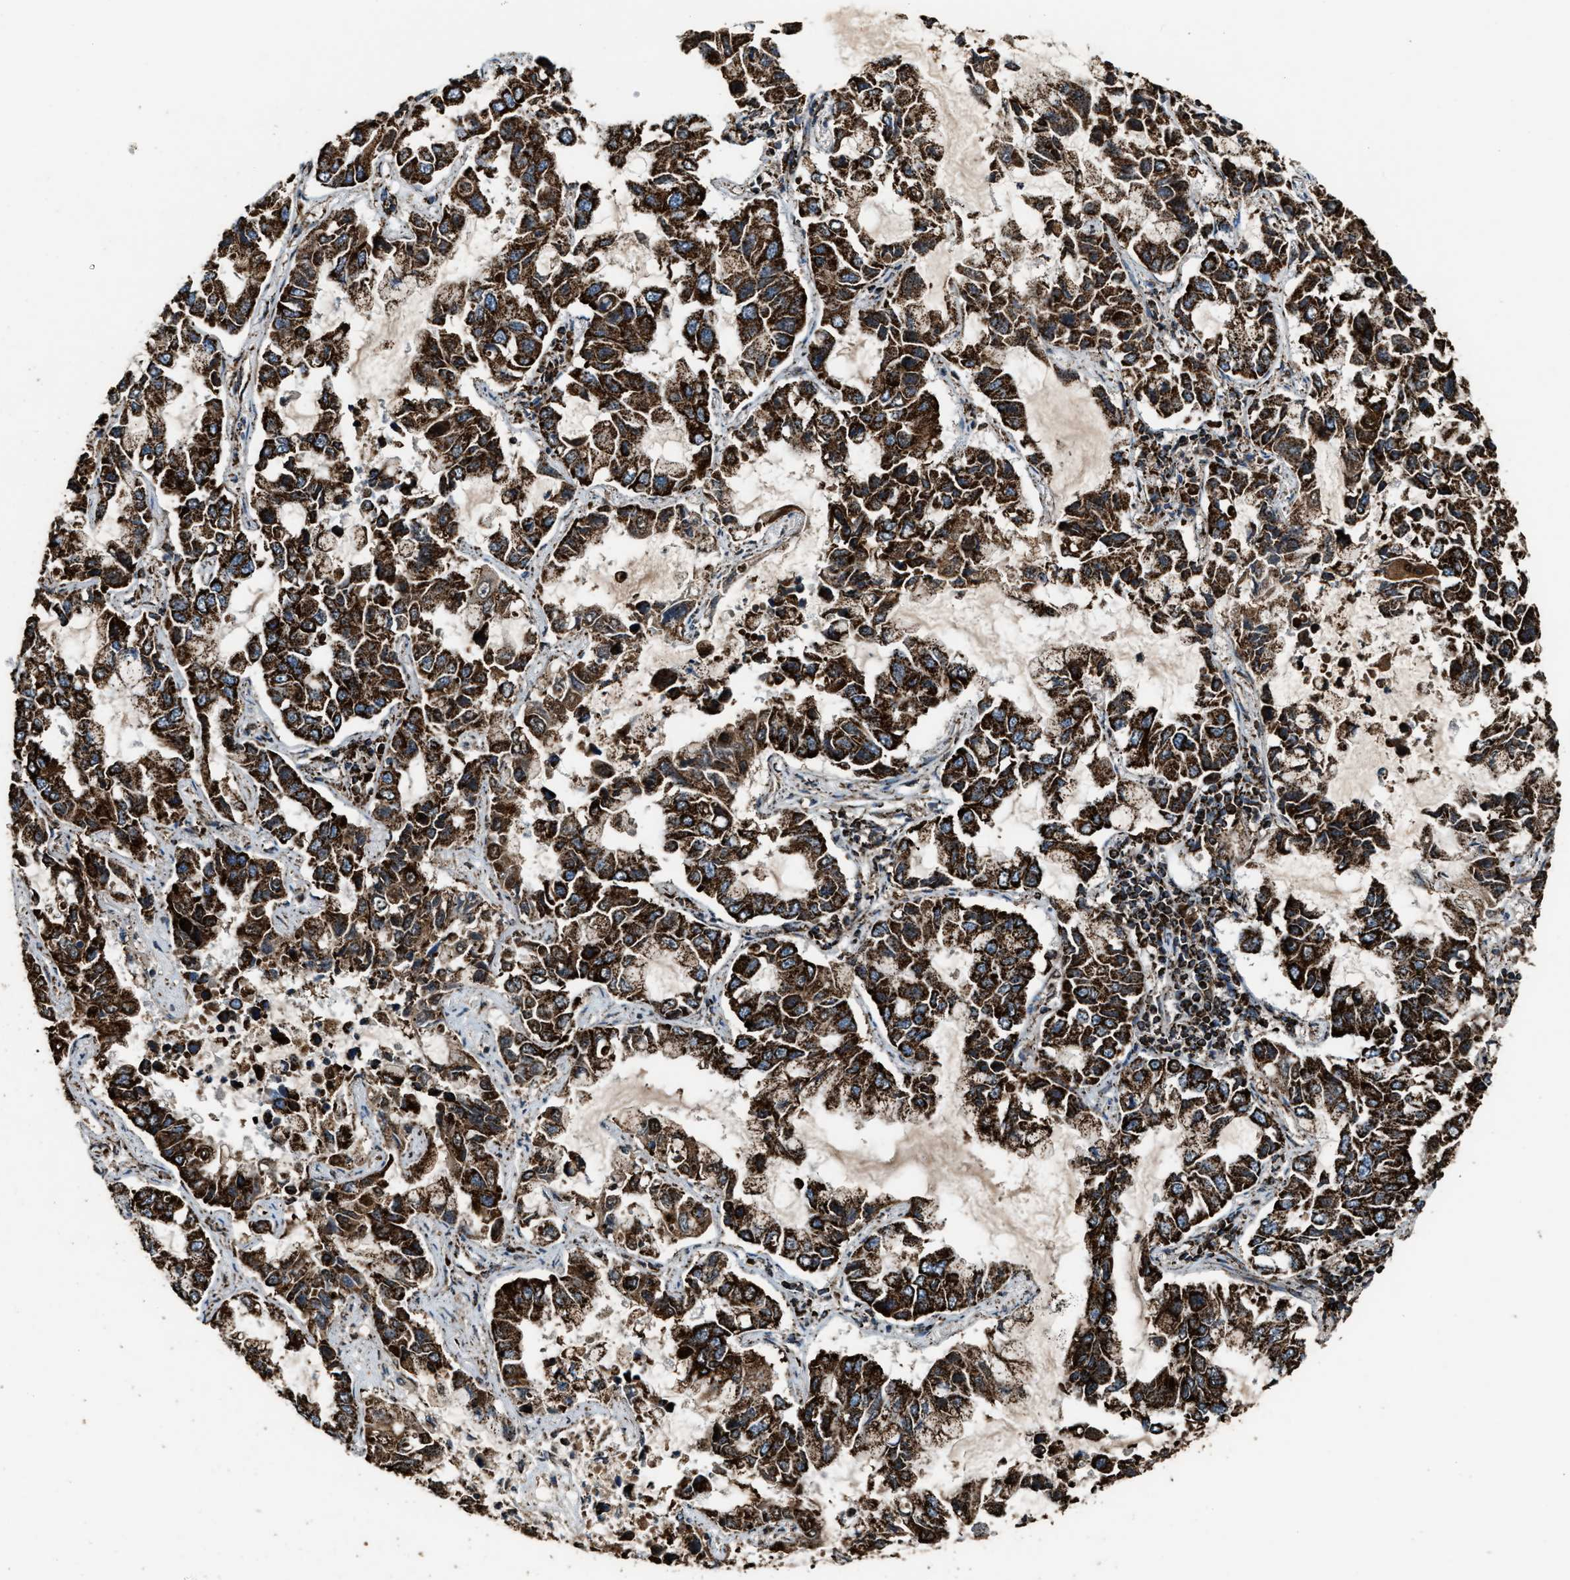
{"staining": {"intensity": "strong", "quantity": ">75%", "location": "cytoplasmic/membranous"}, "tissue": "lung cancer", "cell_type": "Tumor cells", "image_type": "cancer", "snomed": [{"axis": "morphology", "description": "Adenocarcinoma, NOS"}, {"axis": "topography", "description": "Lung"}], "caption": "Immunohistochemical staining of human lung cancer (adenocarcinoma) reveals high levels of strong cytoplasmic/membranous protein expression in about >75% of tumor cells.", "gene": "MDH2", "patient": {"sex": "male", "age": 64}}